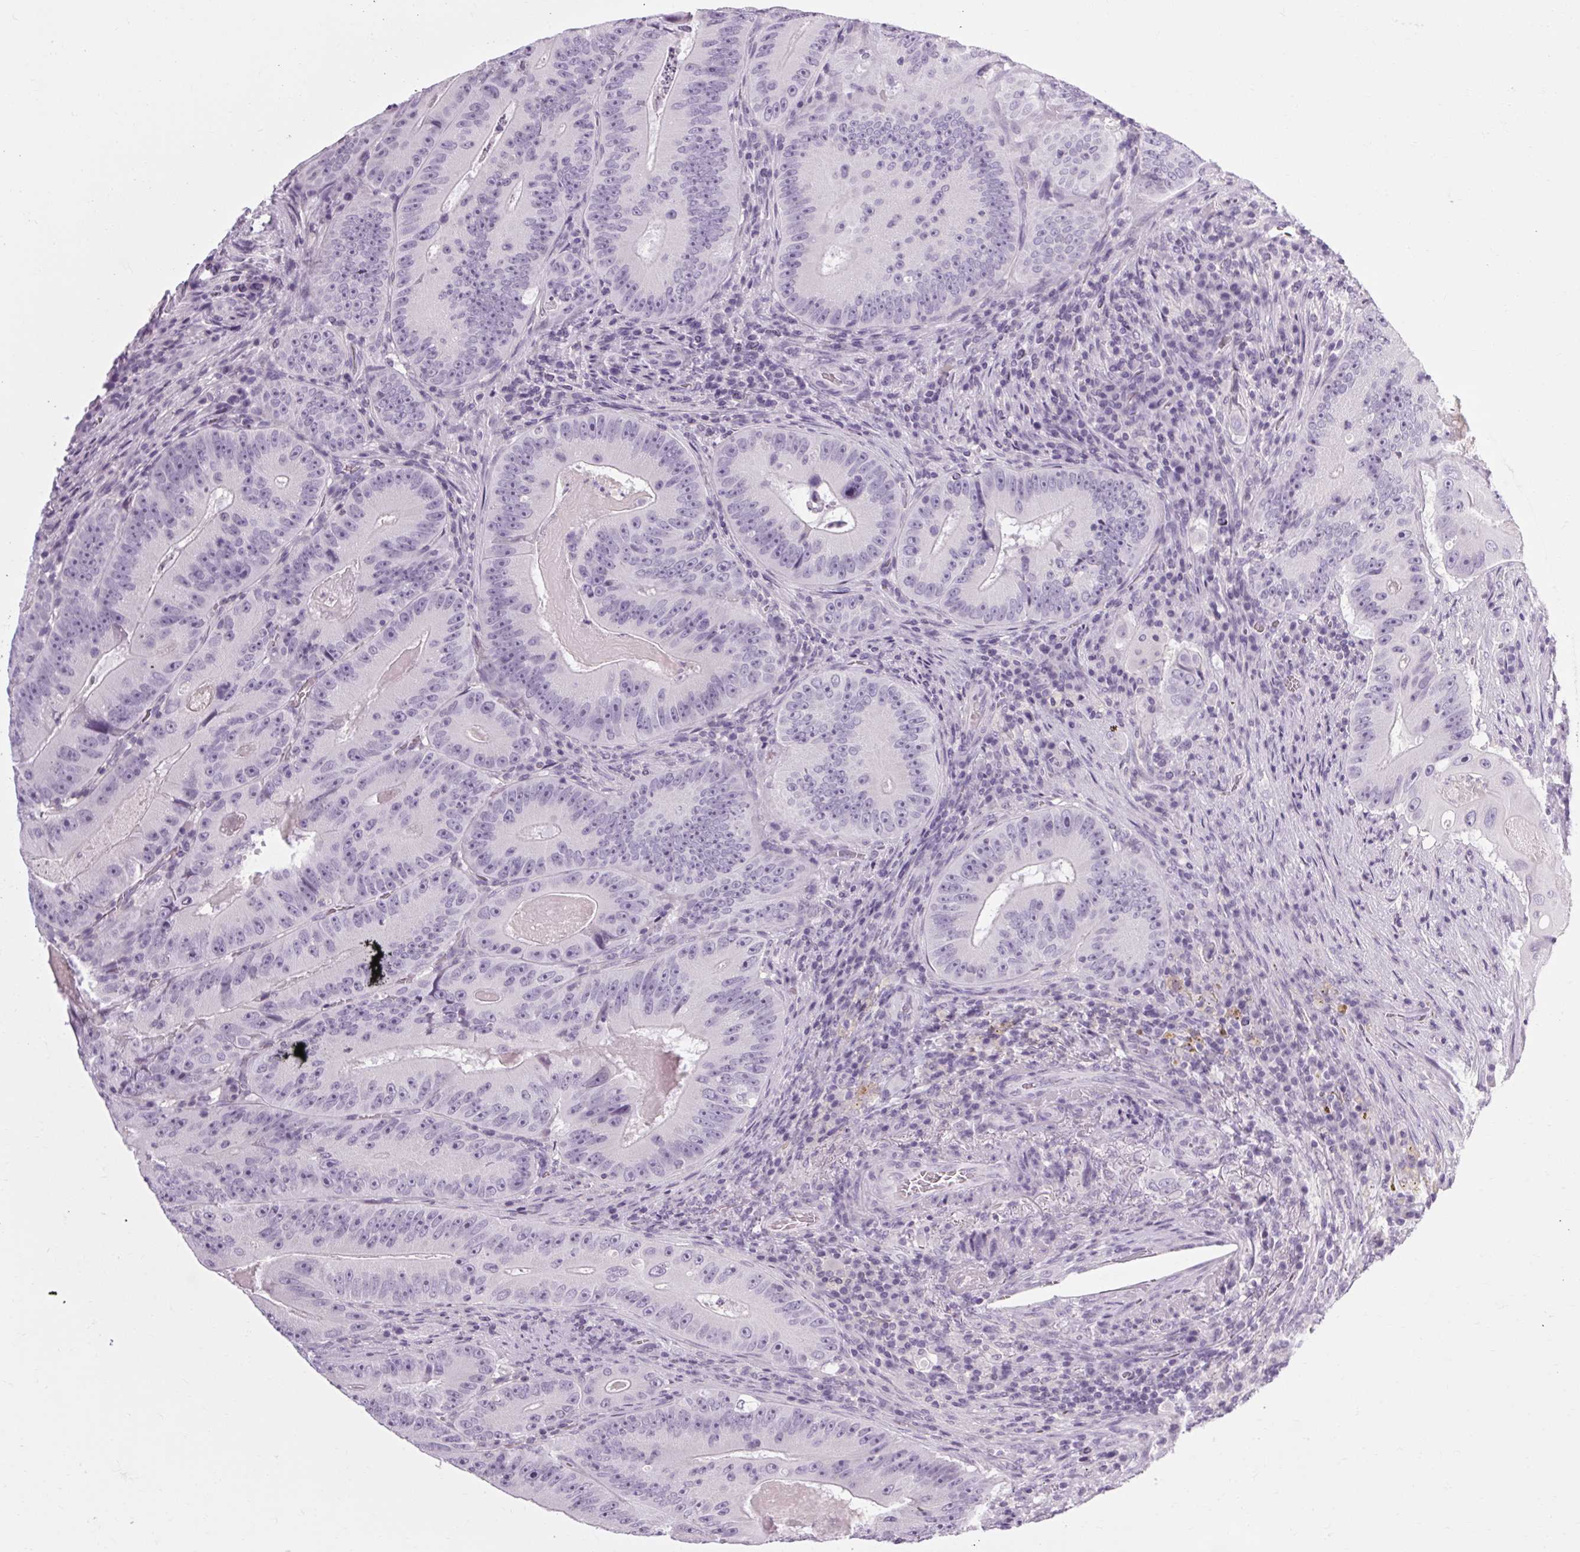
{"staining": {"intensity": "negative", "quantity": "none", "location": "none"}, "tissue": "colorectal cancer", "cell_type": "Tumor cells", "image_type": "cancer", "snomed": [{"axis": "morphology", "description": "Adenocarcinoma, NOS"}, {"axis": "topography", "description": "Colon"}], "caption": "Immunohistochemistry of human colorectal cancer (adenocarcinoma) shows no staining in tumor cells.", "gene": "POMC", "patient": {"sex": "female", "age": 86}}